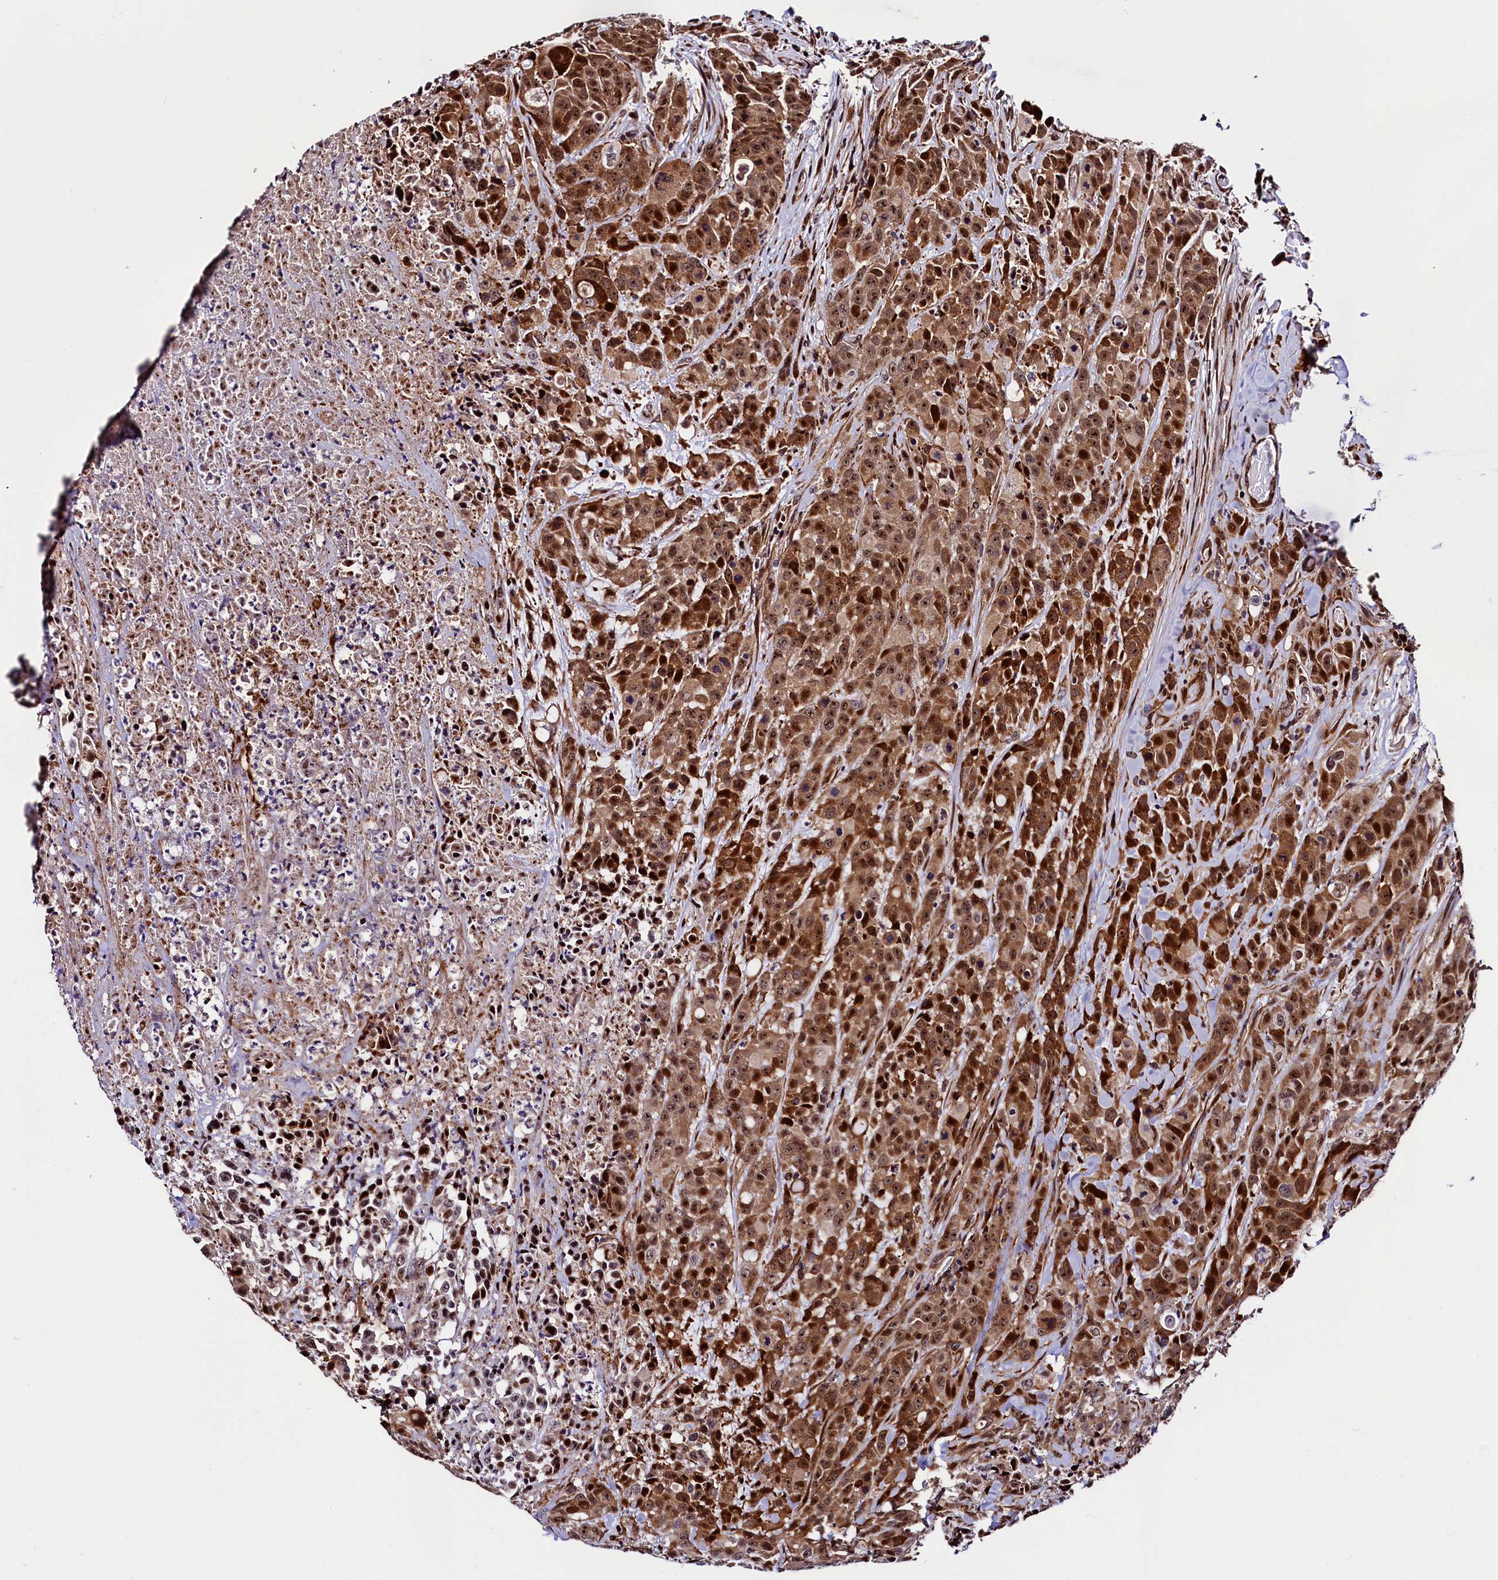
{"staining": {"intensity": "strong", "quantity": "25%-75%", "location": "cytoplasmic/membranous,nuclear"}, "tissue": "colorectal cancer", "cell_type": "Tumor cells", "image_type": "cancer", "snomed": [{"axis": "morphology", "description": "Adenocarcinoma, NOS"}, {"axis": "topography", "description": "Colon"}], "caption": "Immunohistochemical staining of colorectal cancer (adenocarcinoma) demonstrates strong cytoplasmic/membranous and nuclear protein expression in about 25%-75% of tumor cells.", "gene": "TRMT112", "patient": {"sex": "male", "age": 62}}